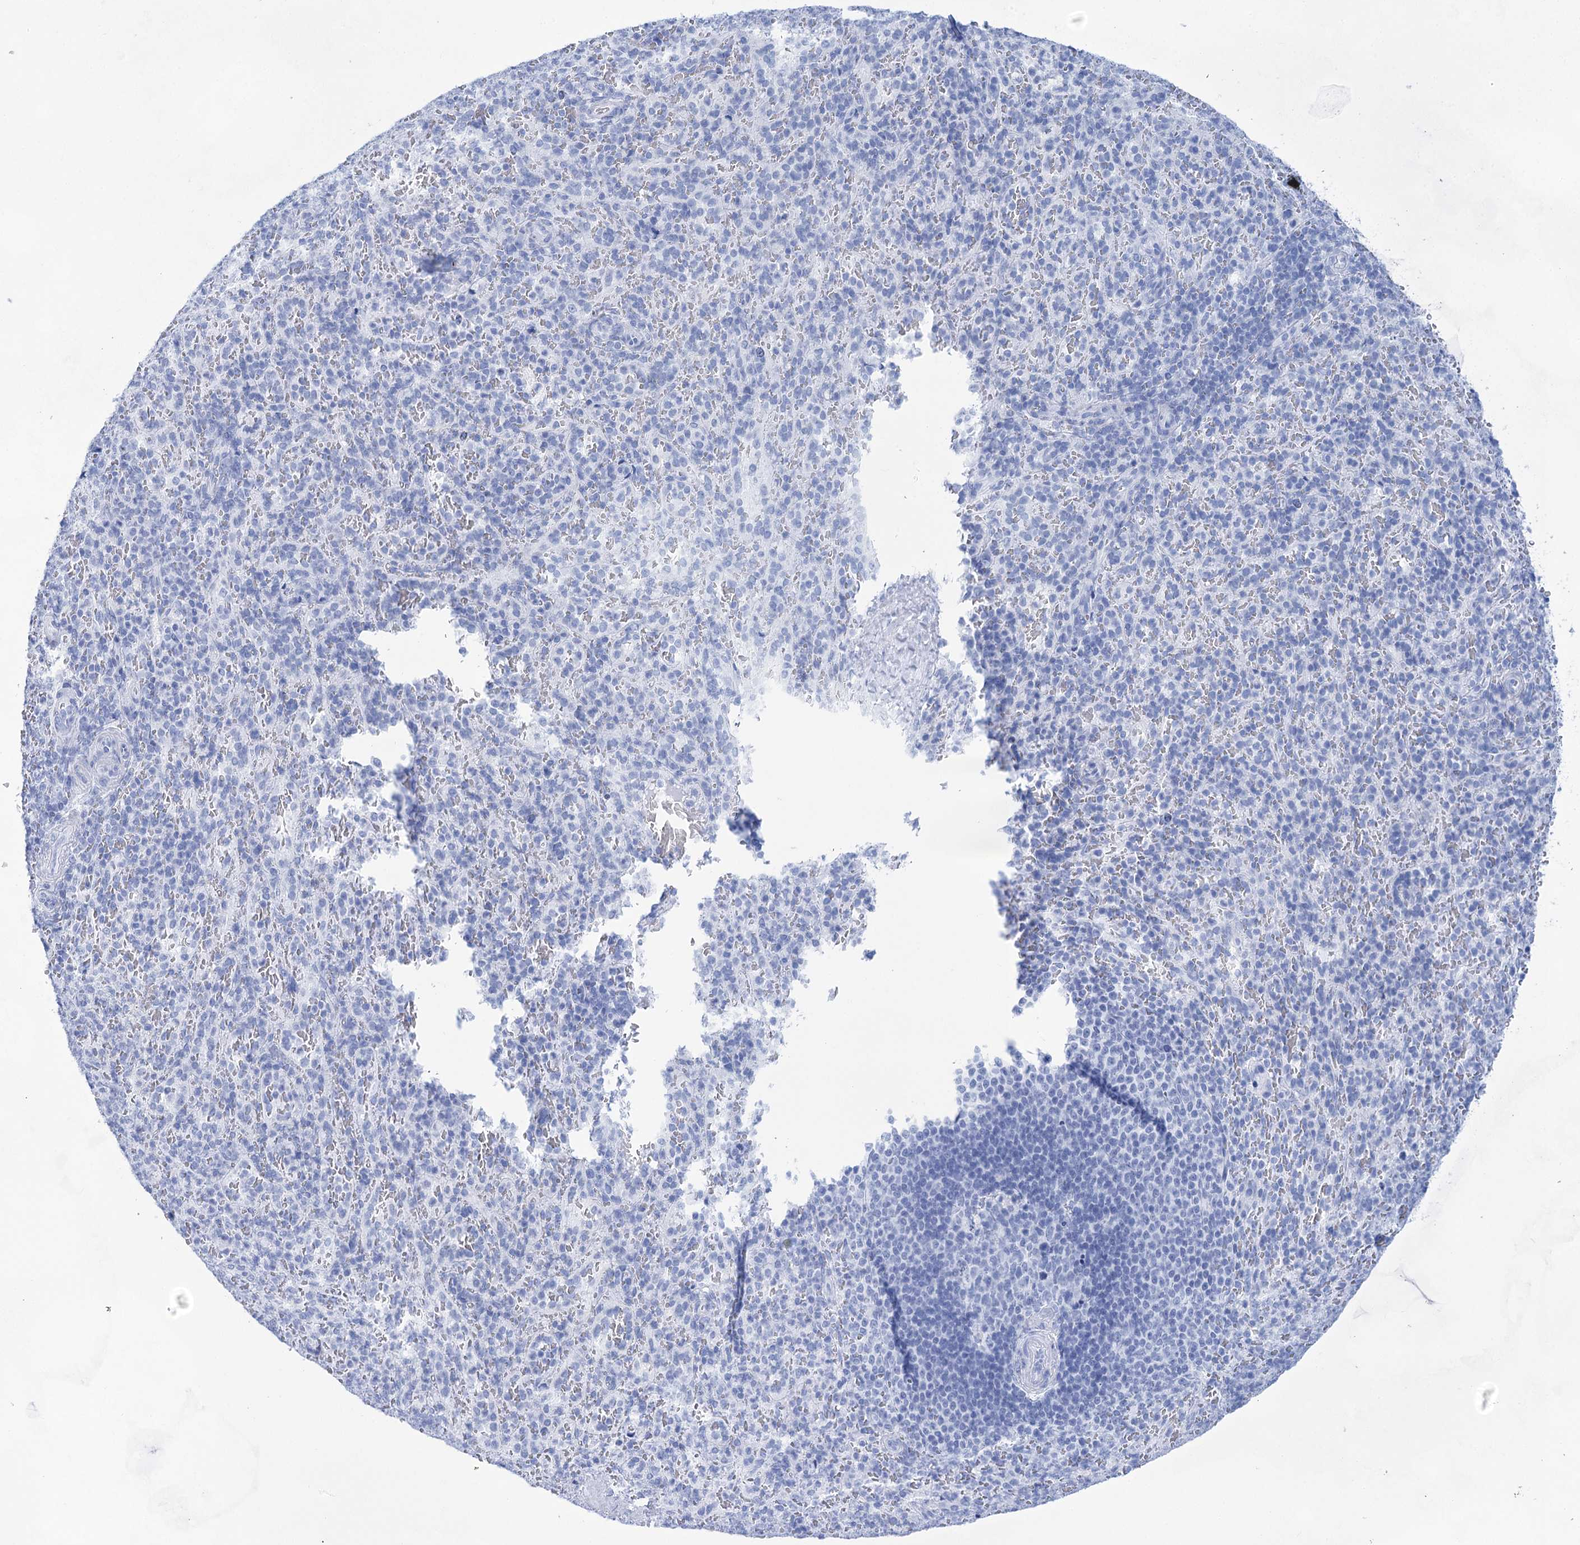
{"staining": {"intensity": "negative", "quantity": "none", "location": "none"}, "tissue": "spleen", "cell_type": "Cells in red pulp", "image_type": "normal", "snomed": [{"axis": "morphology", "description": "Normal tissue, NOS"}, {"axis": "topography", "description": "Spleen"}], "caption": "DAB (3,3'-diaminobenzidine) immunohistochemical staining of unremarkable spleen shows no significant positivity in cells in red pulp.", "gene": "LALBA", "patient": {"sex": "female", "age": 21}}